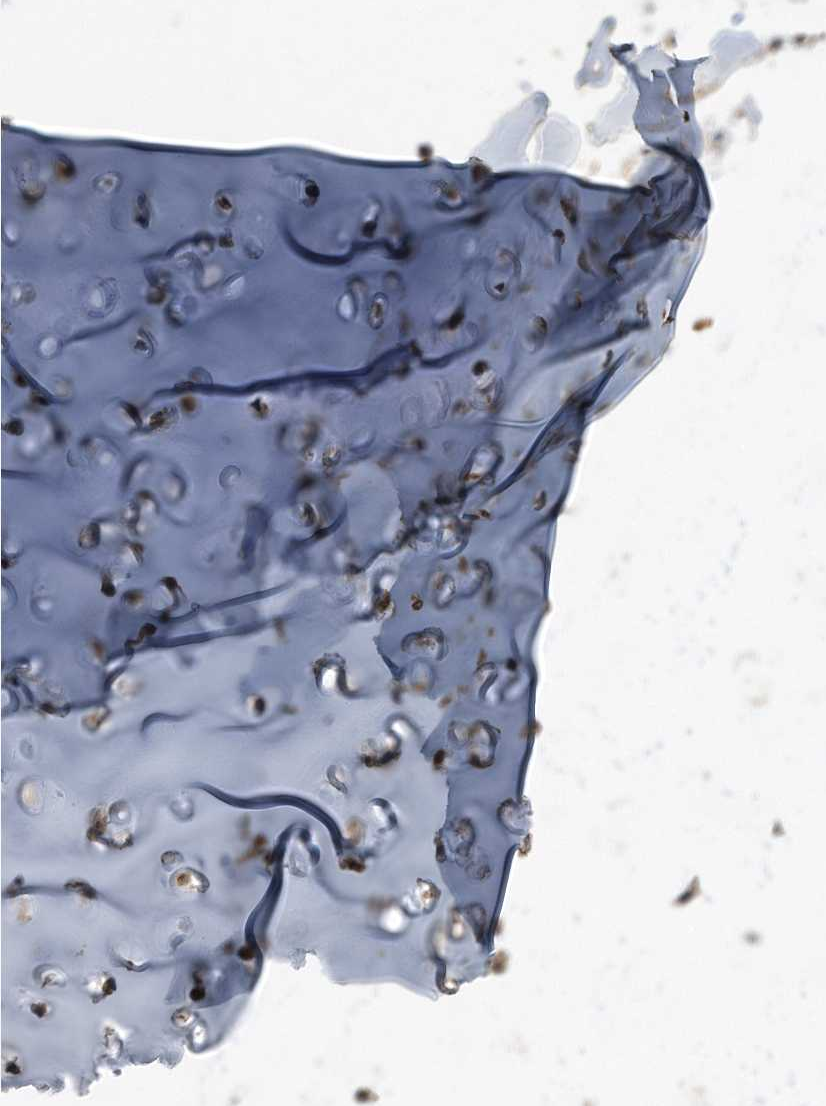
{"staining": {"intensity": "negative", "quantity": "none", "location": "none"}, "tissue": "adipose tissue", "cell_type": "Adipocytes", "image_type": "normal", "snomed": [{"axis": "morphology", "description": "Normal tissue, NOS"}, {"axis": "morphology", "description": "Basal cell carcinoma"}, {"axis": "topography", "description": "Cartilage tissue"}, {"axis": "topography", "description": "Nasopharynx"}, {"axis": "topography", "description": "Oral tissue"}], "caption": "Adipose tissue was stained to show a protein in brown. There is no significant staining in adipocytes. (DAB (3,3'-diaminobenzidine) IHC, high magnification).", "gene": "C9", "patient": {"sex": "female", "age": 77}}